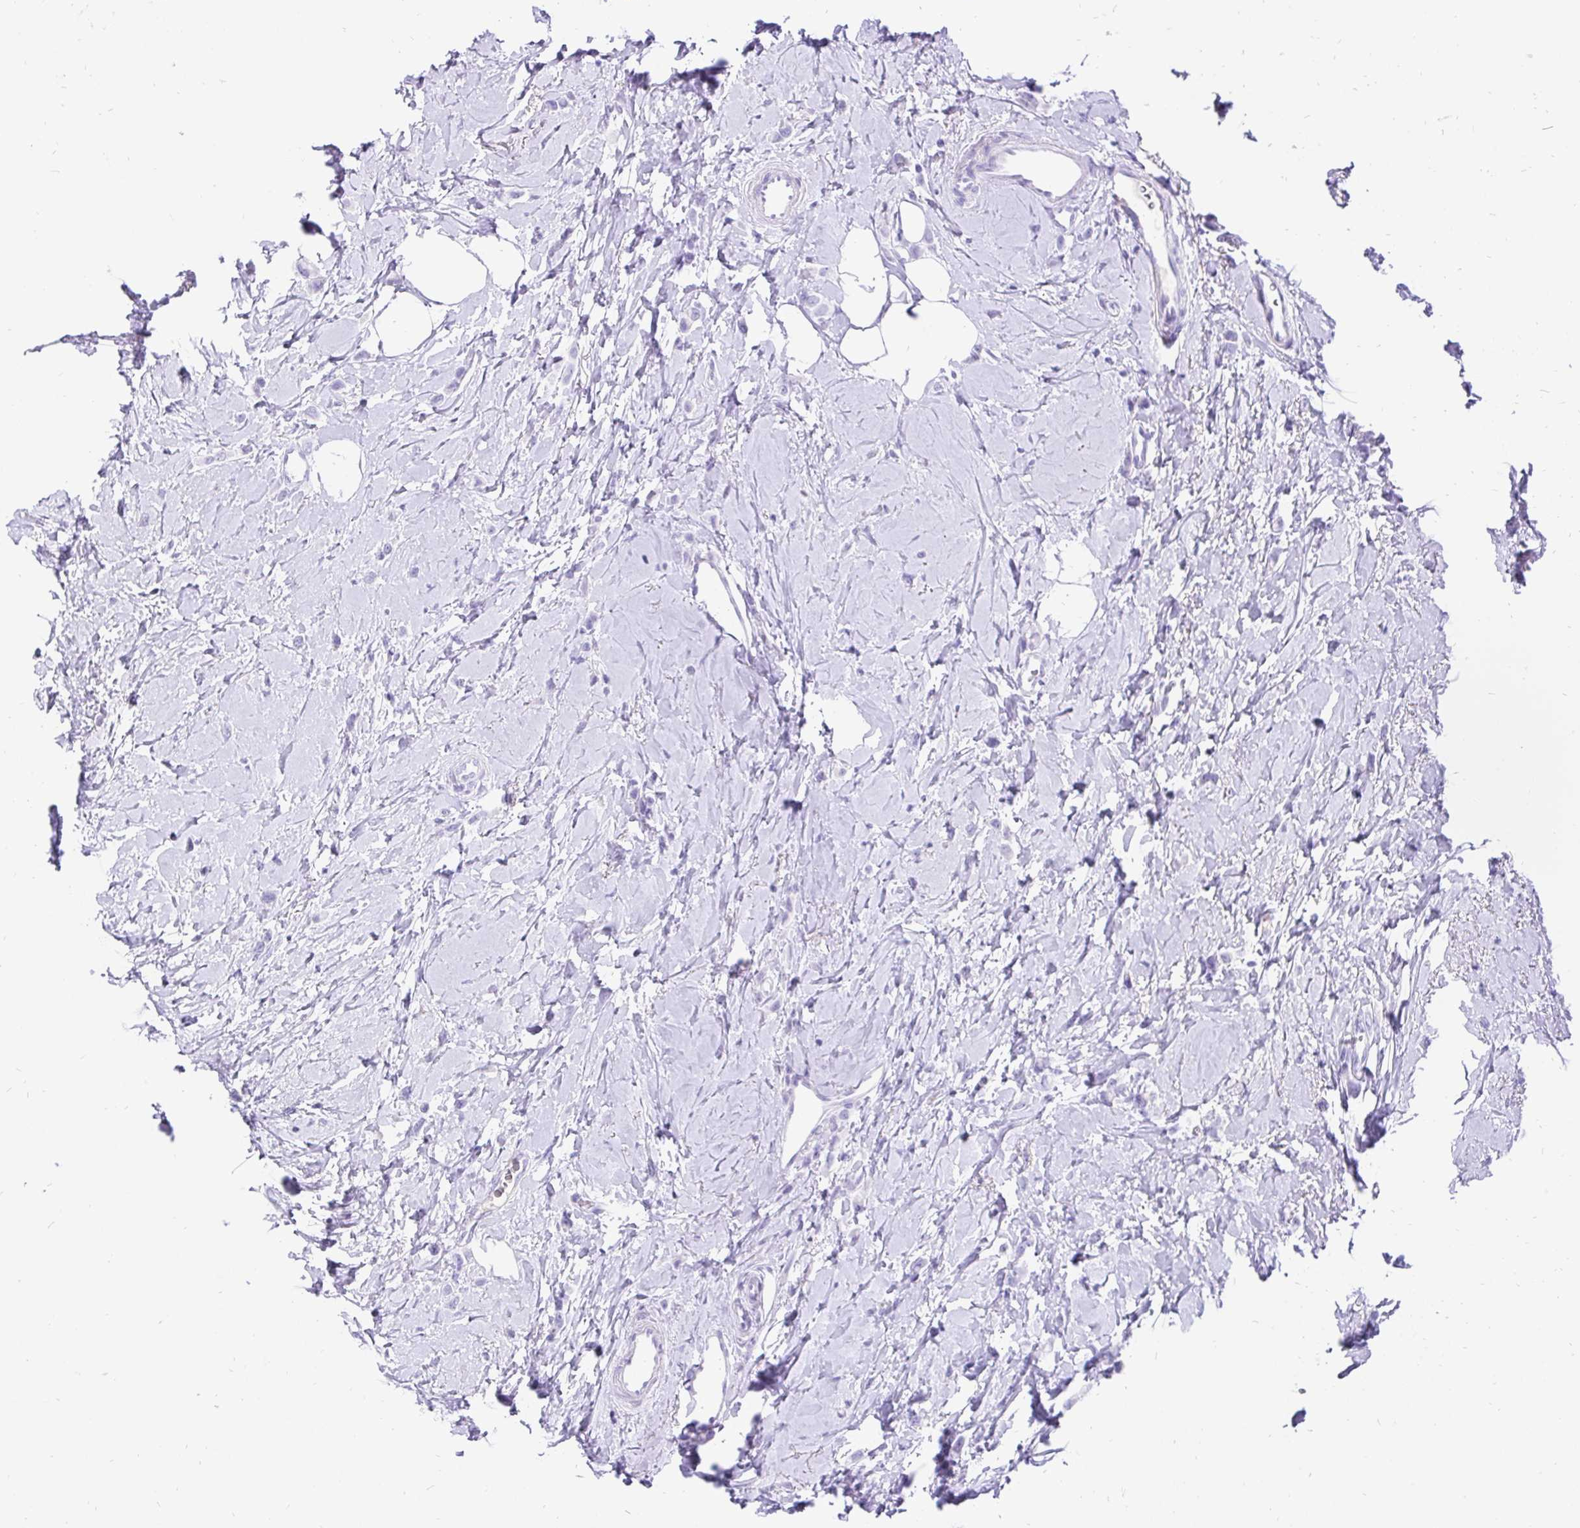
{"staining": {"intensity": "negative", "quantity": "none", "location": "none"}, "tissue": "breast cancer", "cell_type": "Tumor cells", "image_type": "cancer", "snomed": [{"axis": "morphology", "description": "Lobular carcinoma"}, {"axis": "topography", "description": "Breast"}], "caption": "A micrograph of human breast lobular carcinoma is negative for staining in tumor cells.", "gene": "KRT13", "patient": {"sex": "female", "age": 66}}